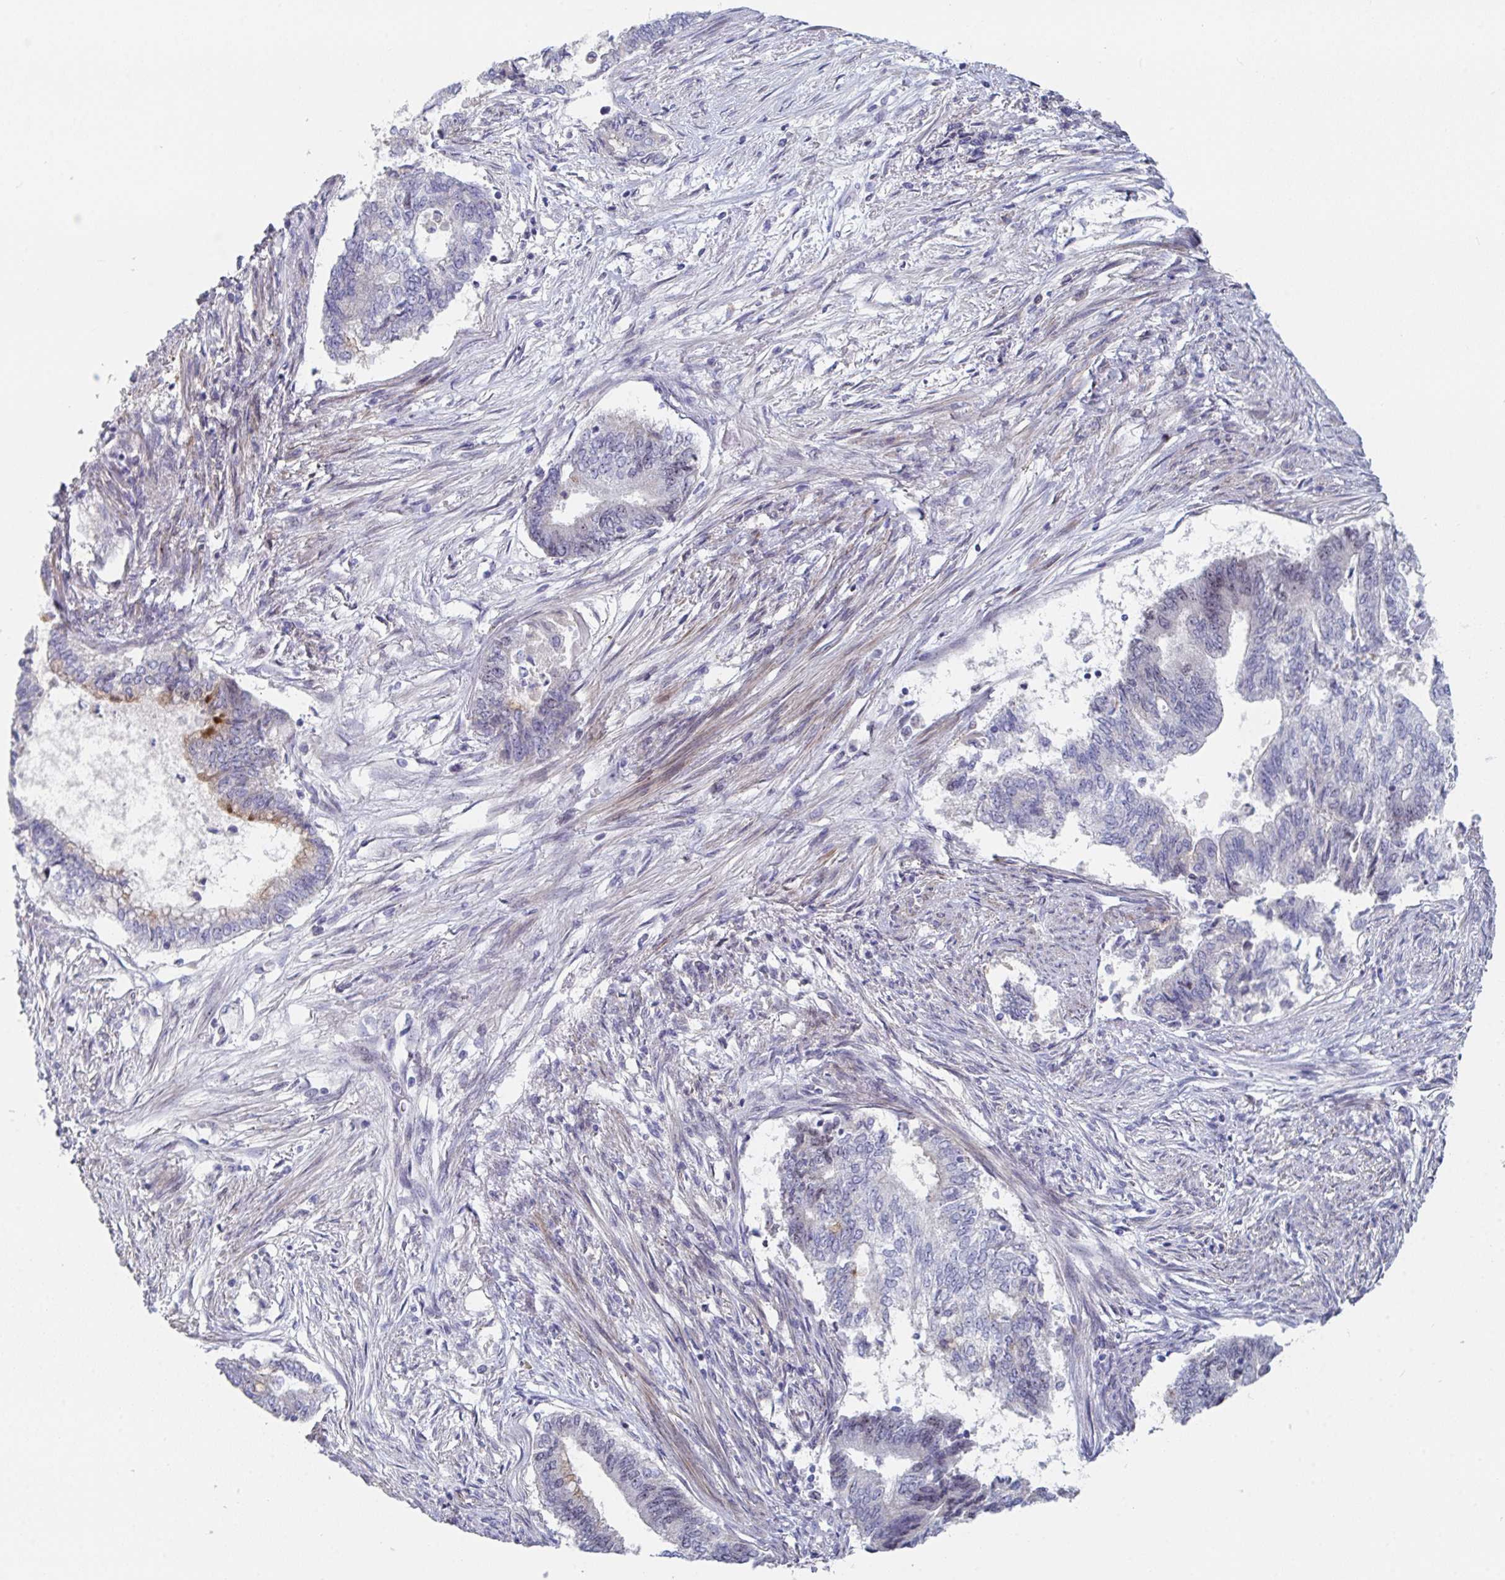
{"staining": {"intensity": "moderate", "quantity": "<25%", "location": "cytoplasmic/membranous"}, "tissue": "endometrial cancer", "cell_type": "Tumor cells", "image_type": "cancer", "snomed": [{"axis": "morphology", "description": "Adenocarcinoma, NOS"}, {"axis": "topography", "description": "Endometrium"}], "caption": "A high-resolution micrograph shows immunohistochemistry (IHC) staining of adenocarcinoma (endometrial), which demonstrates moderate cytoplasmic/membranous staining in approximately <25% of tumor cells.", "gene": "CENPT", "patient": {"sex": "female", "age": 65}}